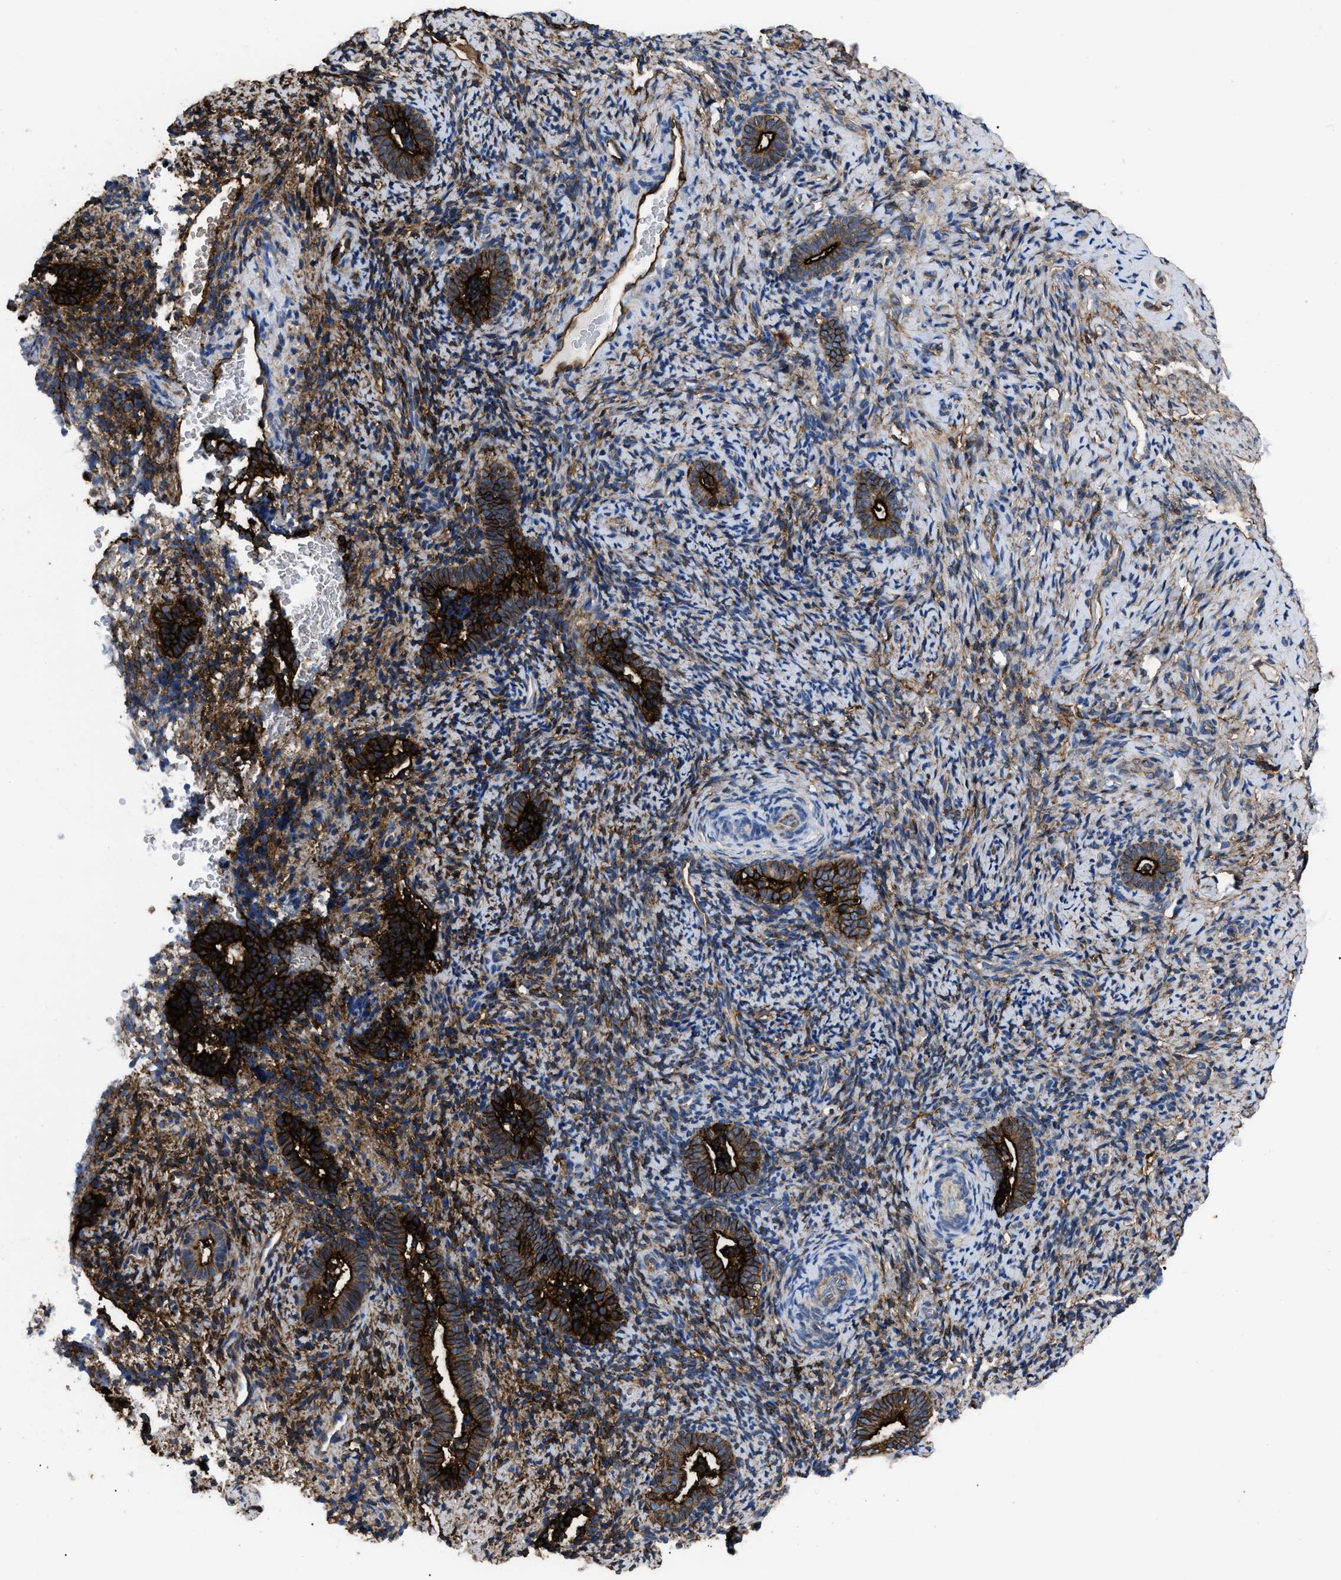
{"staining": {"intensity": "strong", "quantity": "<25%", "location": "cytoplasmic/membranous"}, "tissue": "endometrium", "cell_type": "Cells in endometrial stroma", "image_type": "normal", "snomed": [{"axis": "morphology", "description": "Normal tissue, NOS"}, {"axis": "topography", "description": "Endometrium"}], "caption": "Approximately <25% of cells in endometrial stroma in normal human endometrium demonstrate strong cytoplasmic/membranous protein expression as visualized by brown immunohistochemical staining.", "gene": "NT5E", "patient": {"sex": "female", "age": 51}}